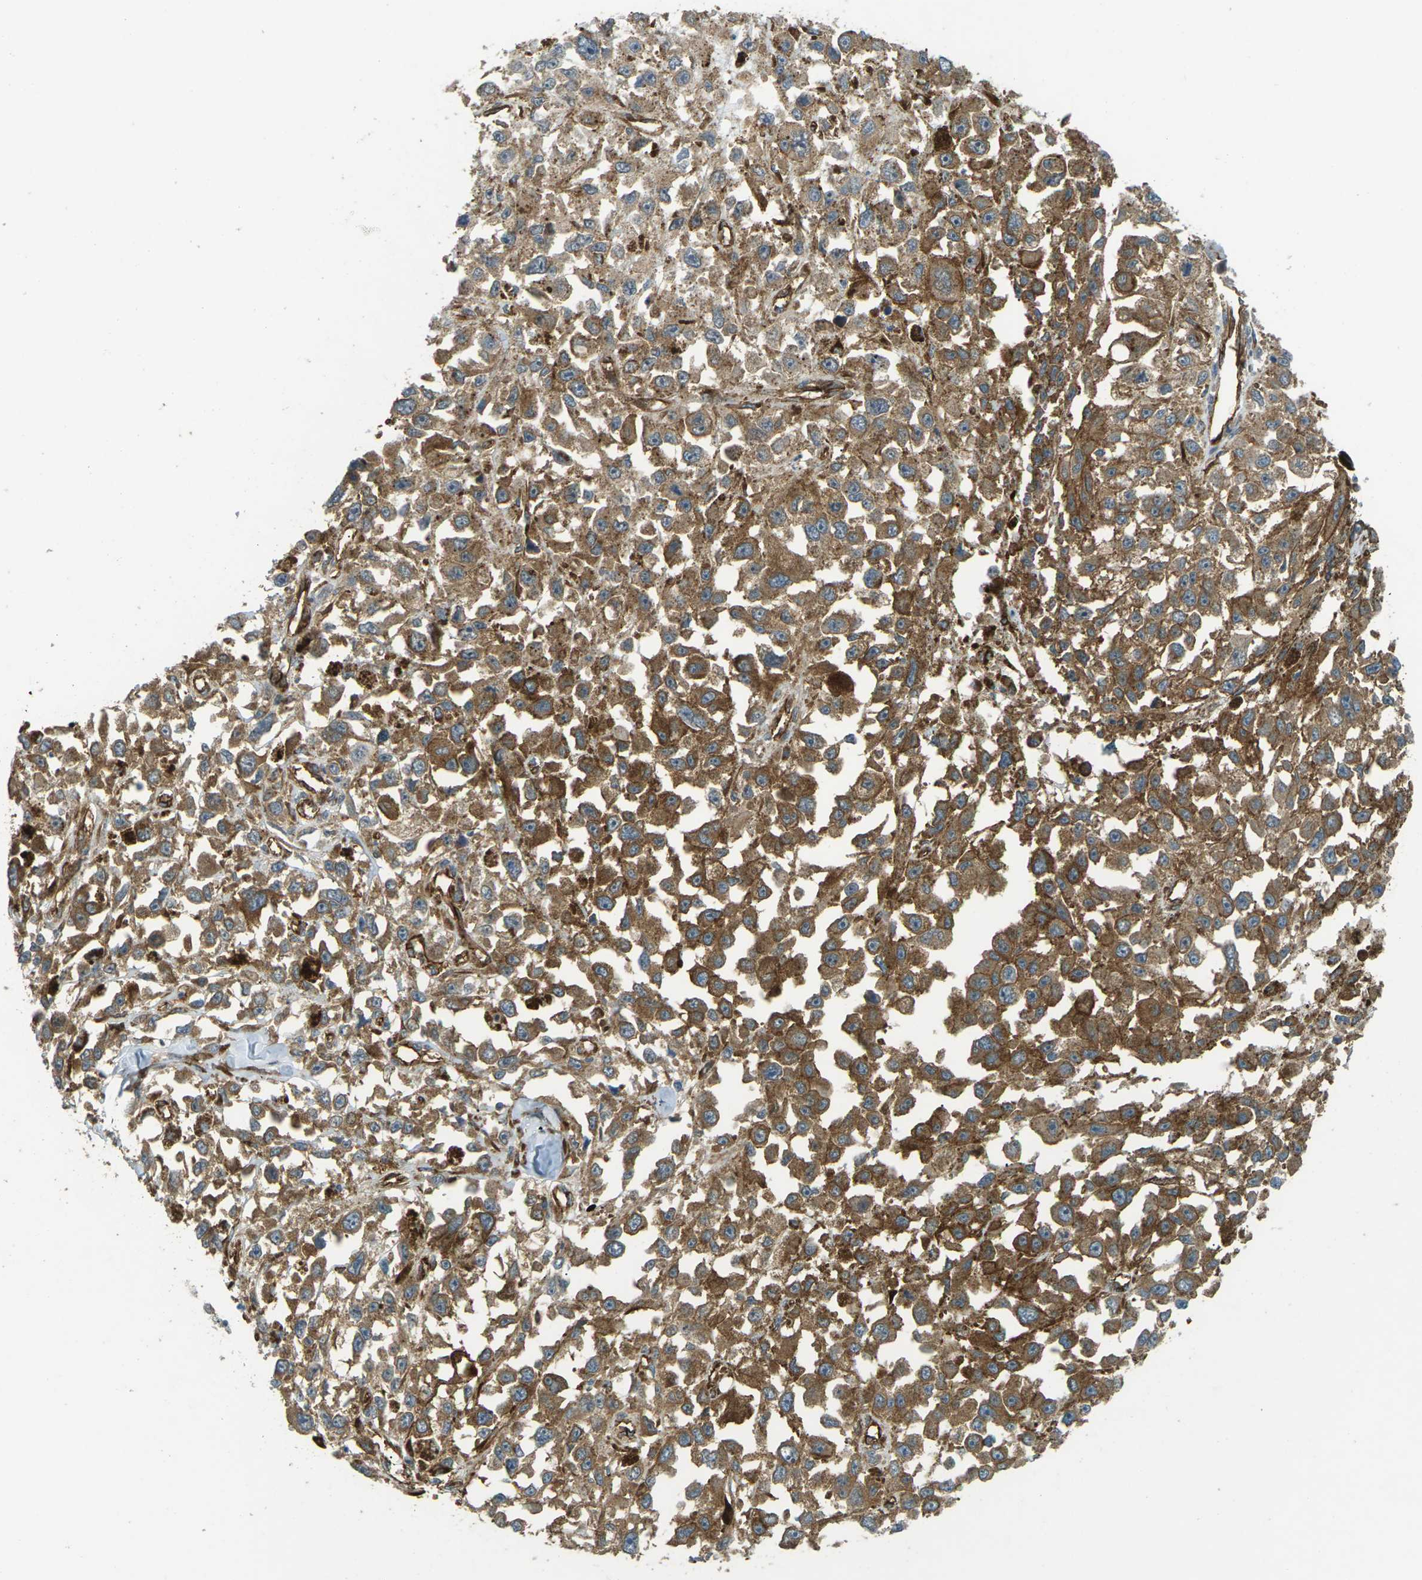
{"staining": {"intensity": "moderate", "quantity": ">75%", "location": "cytoplasmic/membranous"}, "tissue": "melanoma", "cell_type": "Tumor cells", "image_type": "cancer", "snomed": [{"axis": "morphology", "description": "Malignant melanoma, Metastatic site"}, {"axis": "topography", "description": "Lymph node"}], "caption": "About >75% of tumor cells in malignant melanoma (metastatic site) reveal moderate cytoplasmic/membranous protein expression as visualized by brown immunohistochemical staining.", "gene": "S1PR1", "patient": {"sex": "male", "age": 59}}